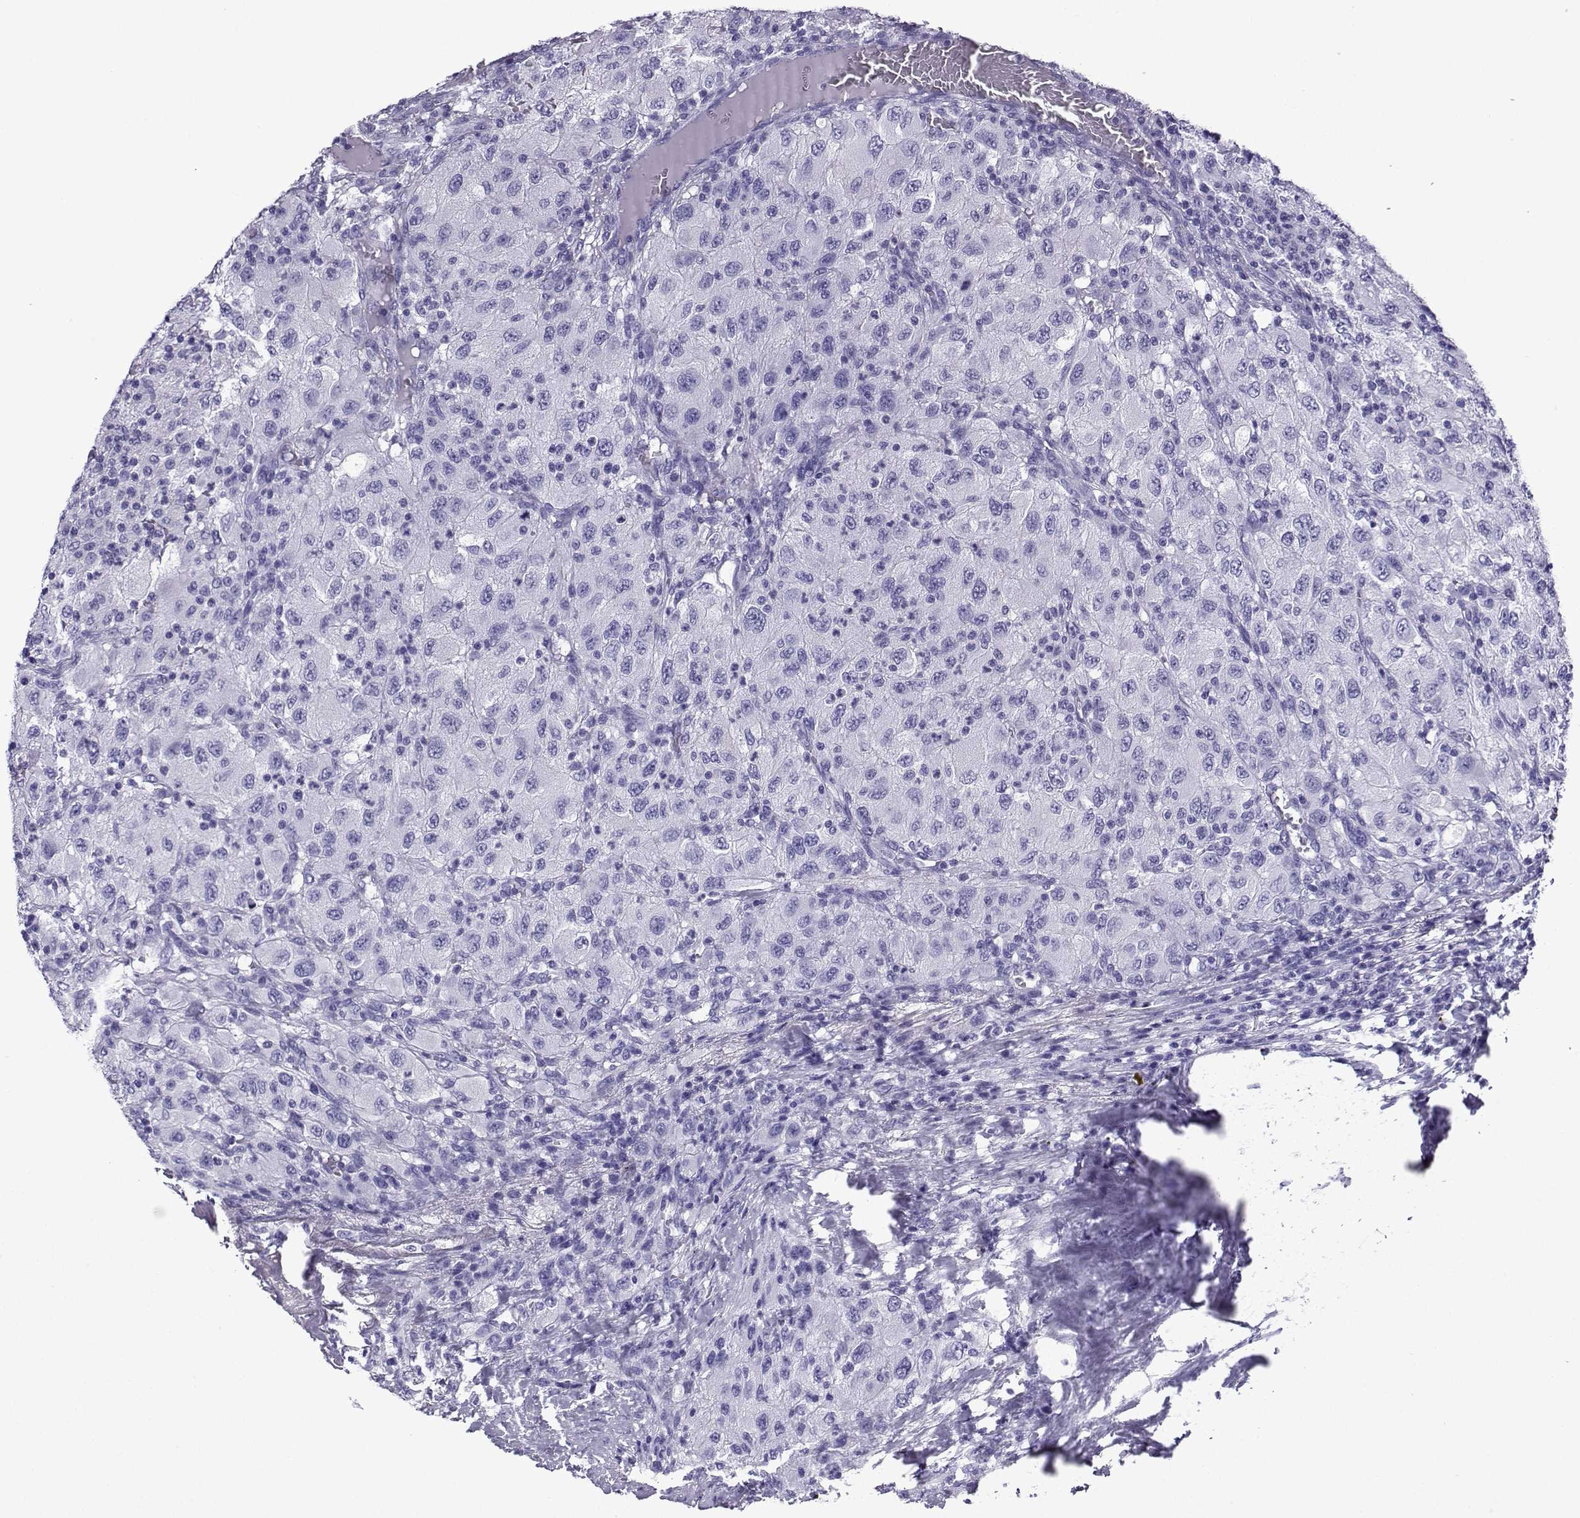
{"staining": {"intensity": "negative", "quantity": "none", "location": "none"}, "tissue": "renal cancer", "cell_type": "Tumor cells", "image_type": "cancer", "snomed": [{"axis": "morphology", "description": "Adenocarcinoma, NOS"}, {"axis": "topography", "description": "Kidney"}], "caption": "IHC photomicrograph of neoplastic tissue: human renal cancer stained with DAB (3,3'-diaminobenzidine) demonstrates no significant protein staining in tumor cells.", "gene": "CD109", "patient": {"sex": "female", "age": 67}}